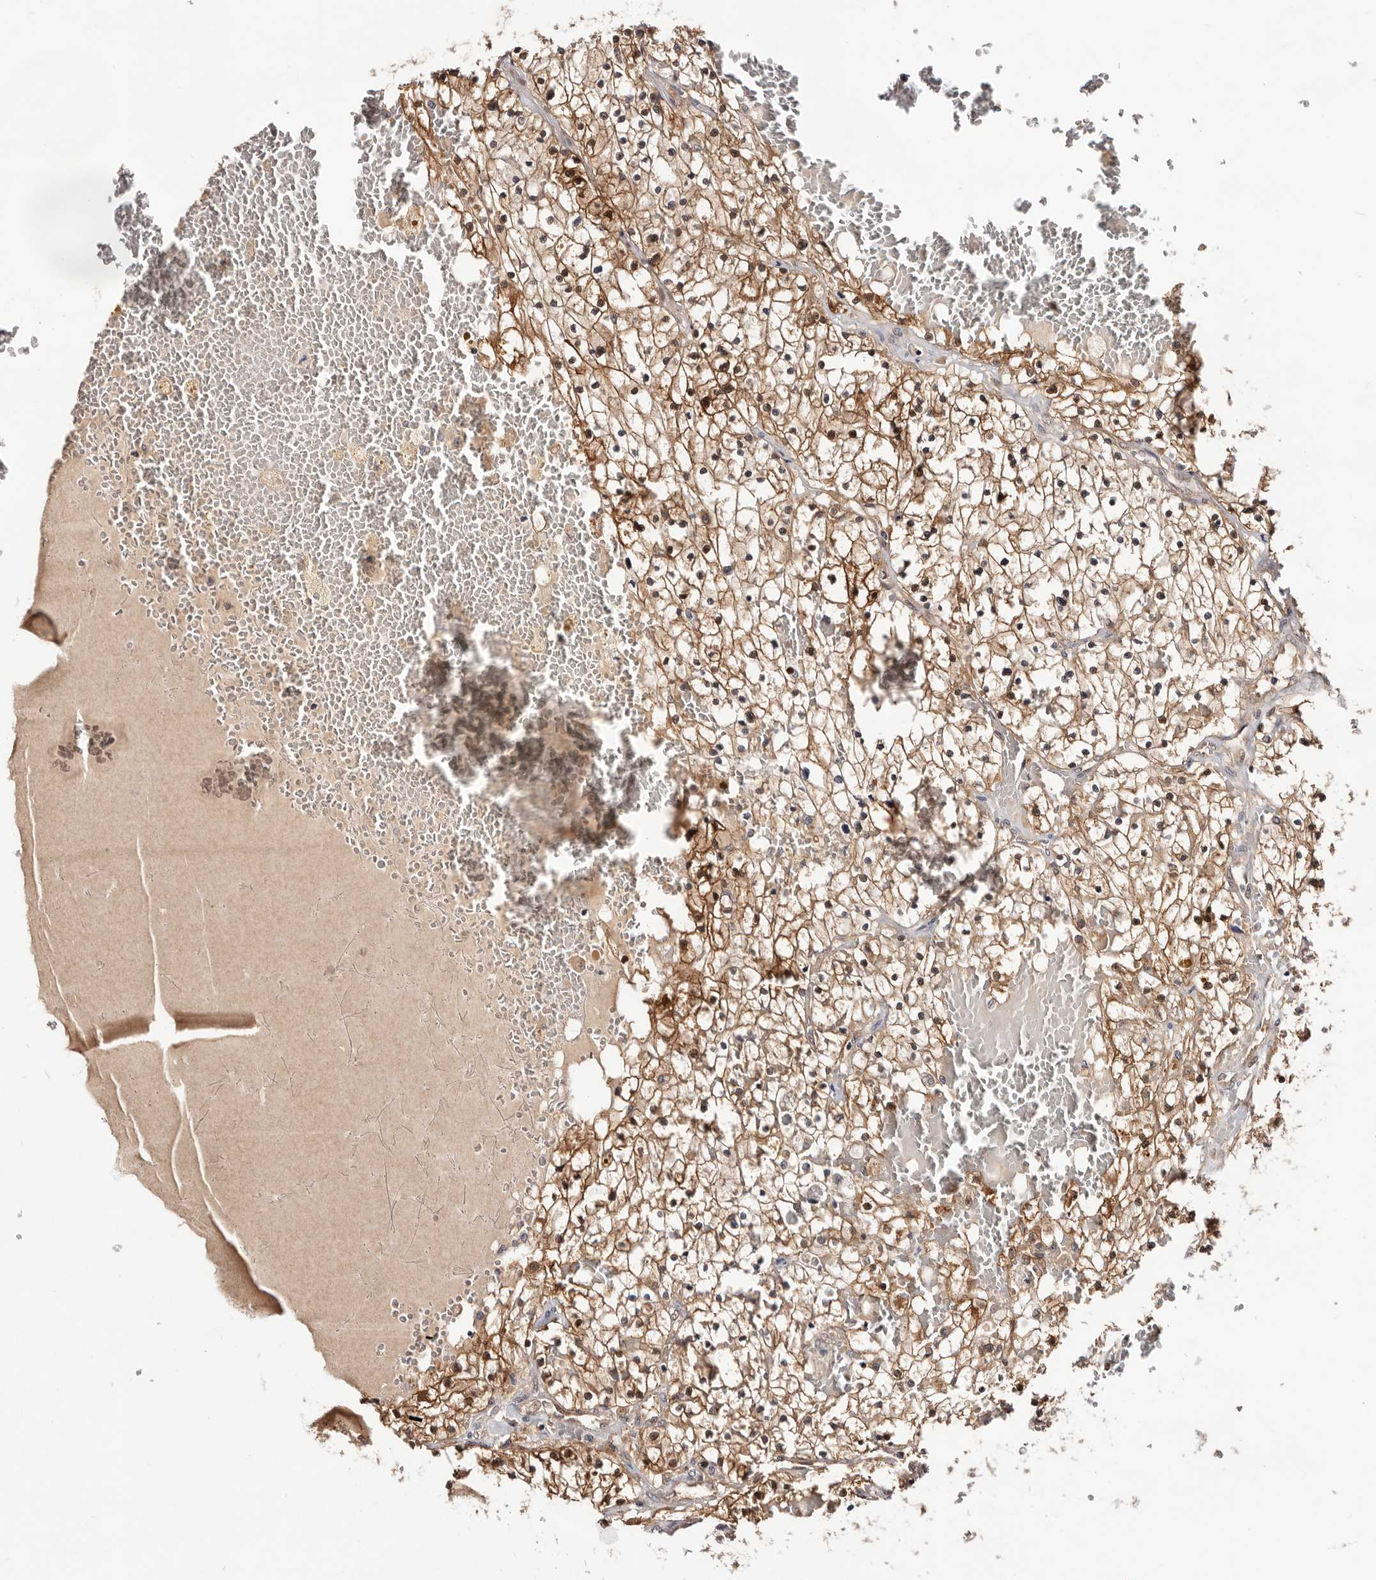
{"staining": {"intensity": "moderate", "quantity": ">75%", "location": "cytoplasmic/membranous,nuclear"}, "tissue": "renal cancer", "cell_type": "Tumor cells", "image_type": "cancer", "snomed": [{"axis": "morphology", "description": "Normal tissue, NOS"}, {"axis": "morphology", "description": "Adenocarcinoma, NOS"}, {"axis": "topography", "description": "Kidney"}], "caption": "Renal adenocarcinoma stained with a protein marker exhibits moderate staining in tumor cells.", "gene": "TP53I3", "patient": {"sex": "male", "age": 68}}